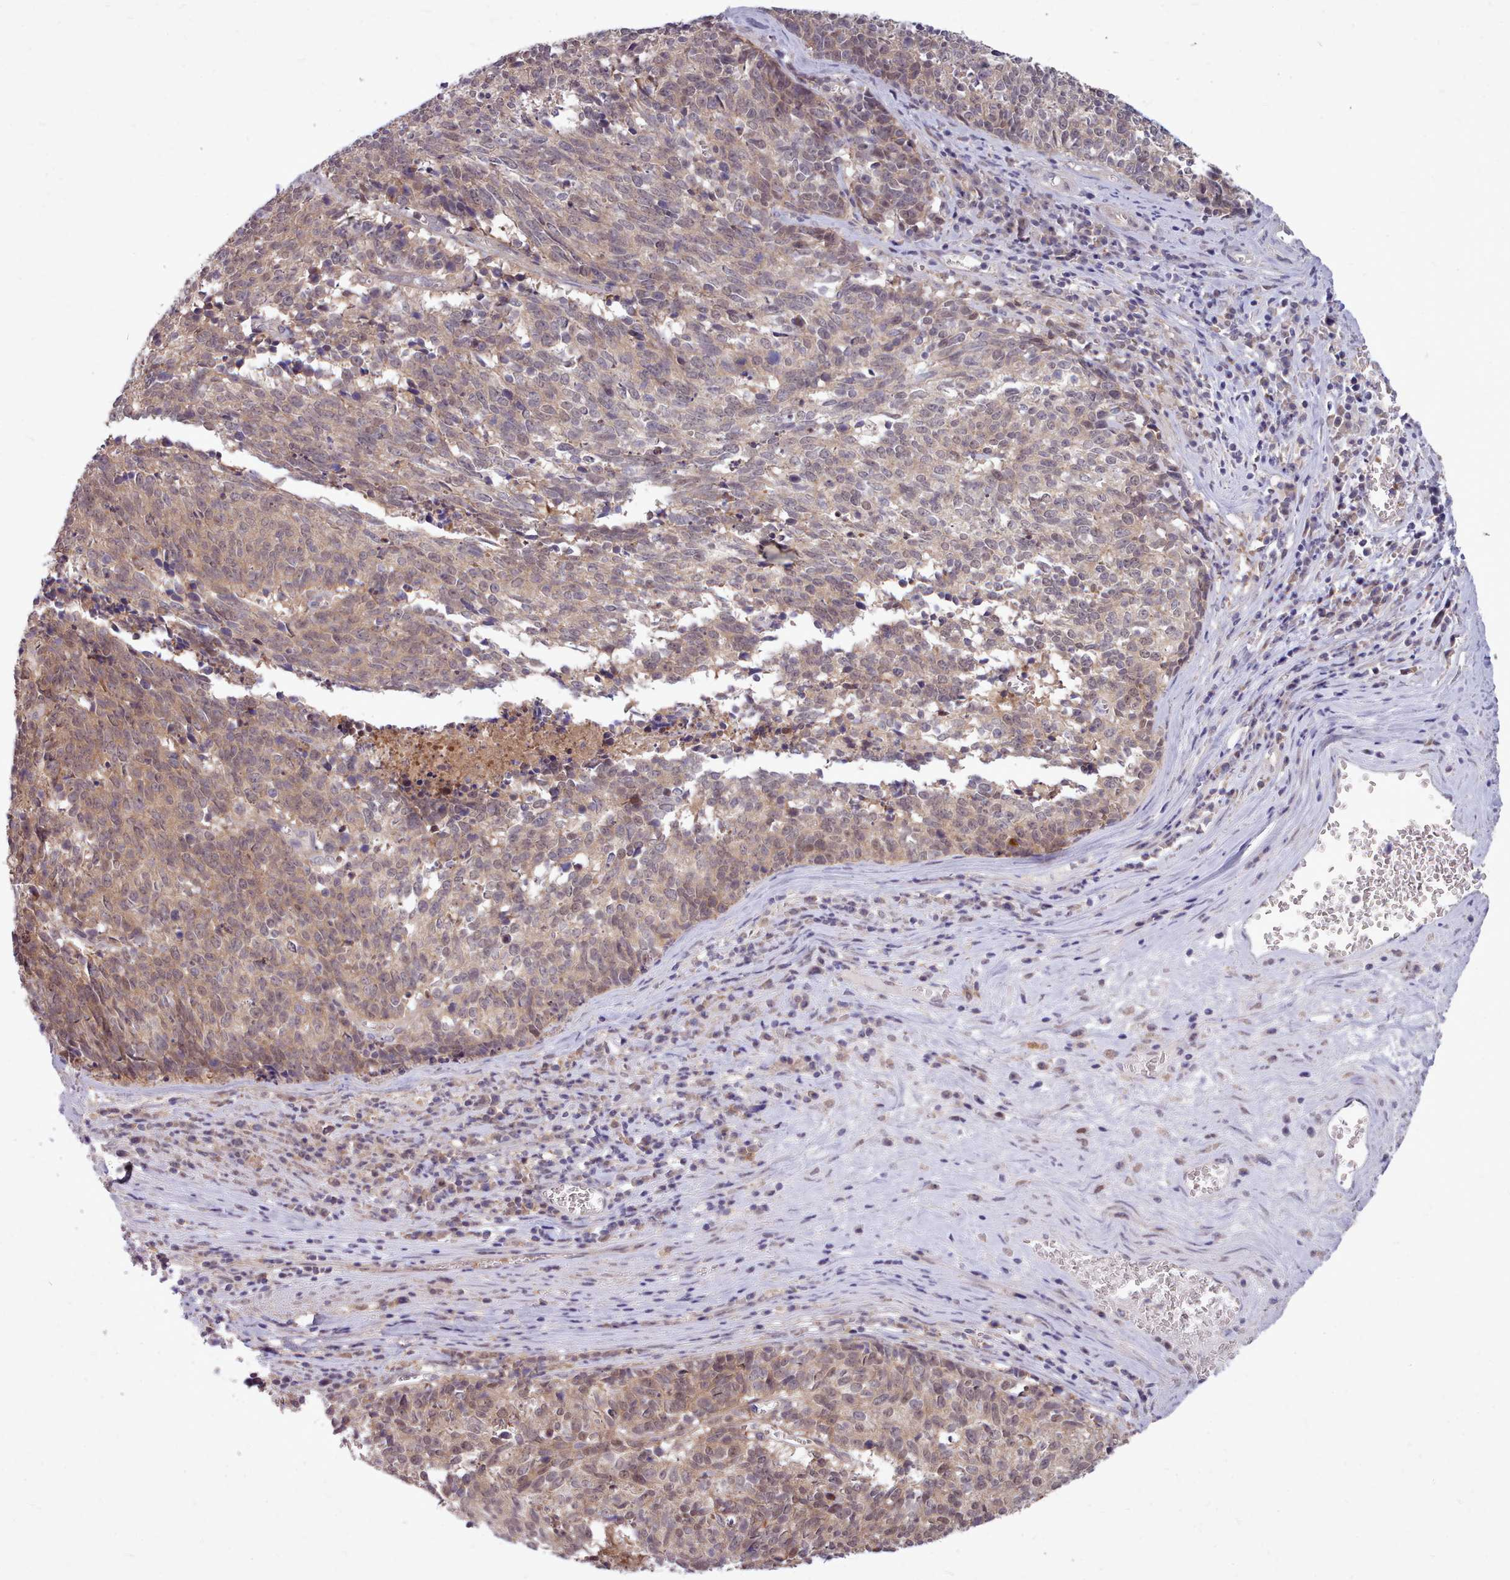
{"staining": {"intensity": "weak", "quantity": ">75%", "location": "cytoplasmic/membranous"}, "tissue": "cervical cancer", "cell_type": "Tumor cells", "image_type": "cancer", "snomed": [{"axis": "morphology", "description": "Squamous cell carcinoma, NOS"}, {"axis": "topography", "description": "Cervix"}], "caption": "Human squamous cell carcinoma (cervical) stained with a protein marker demonstrates weak staining in tumor cells.", "gene": "AHCY", "patient": {"sex": "female", "age": 29}}